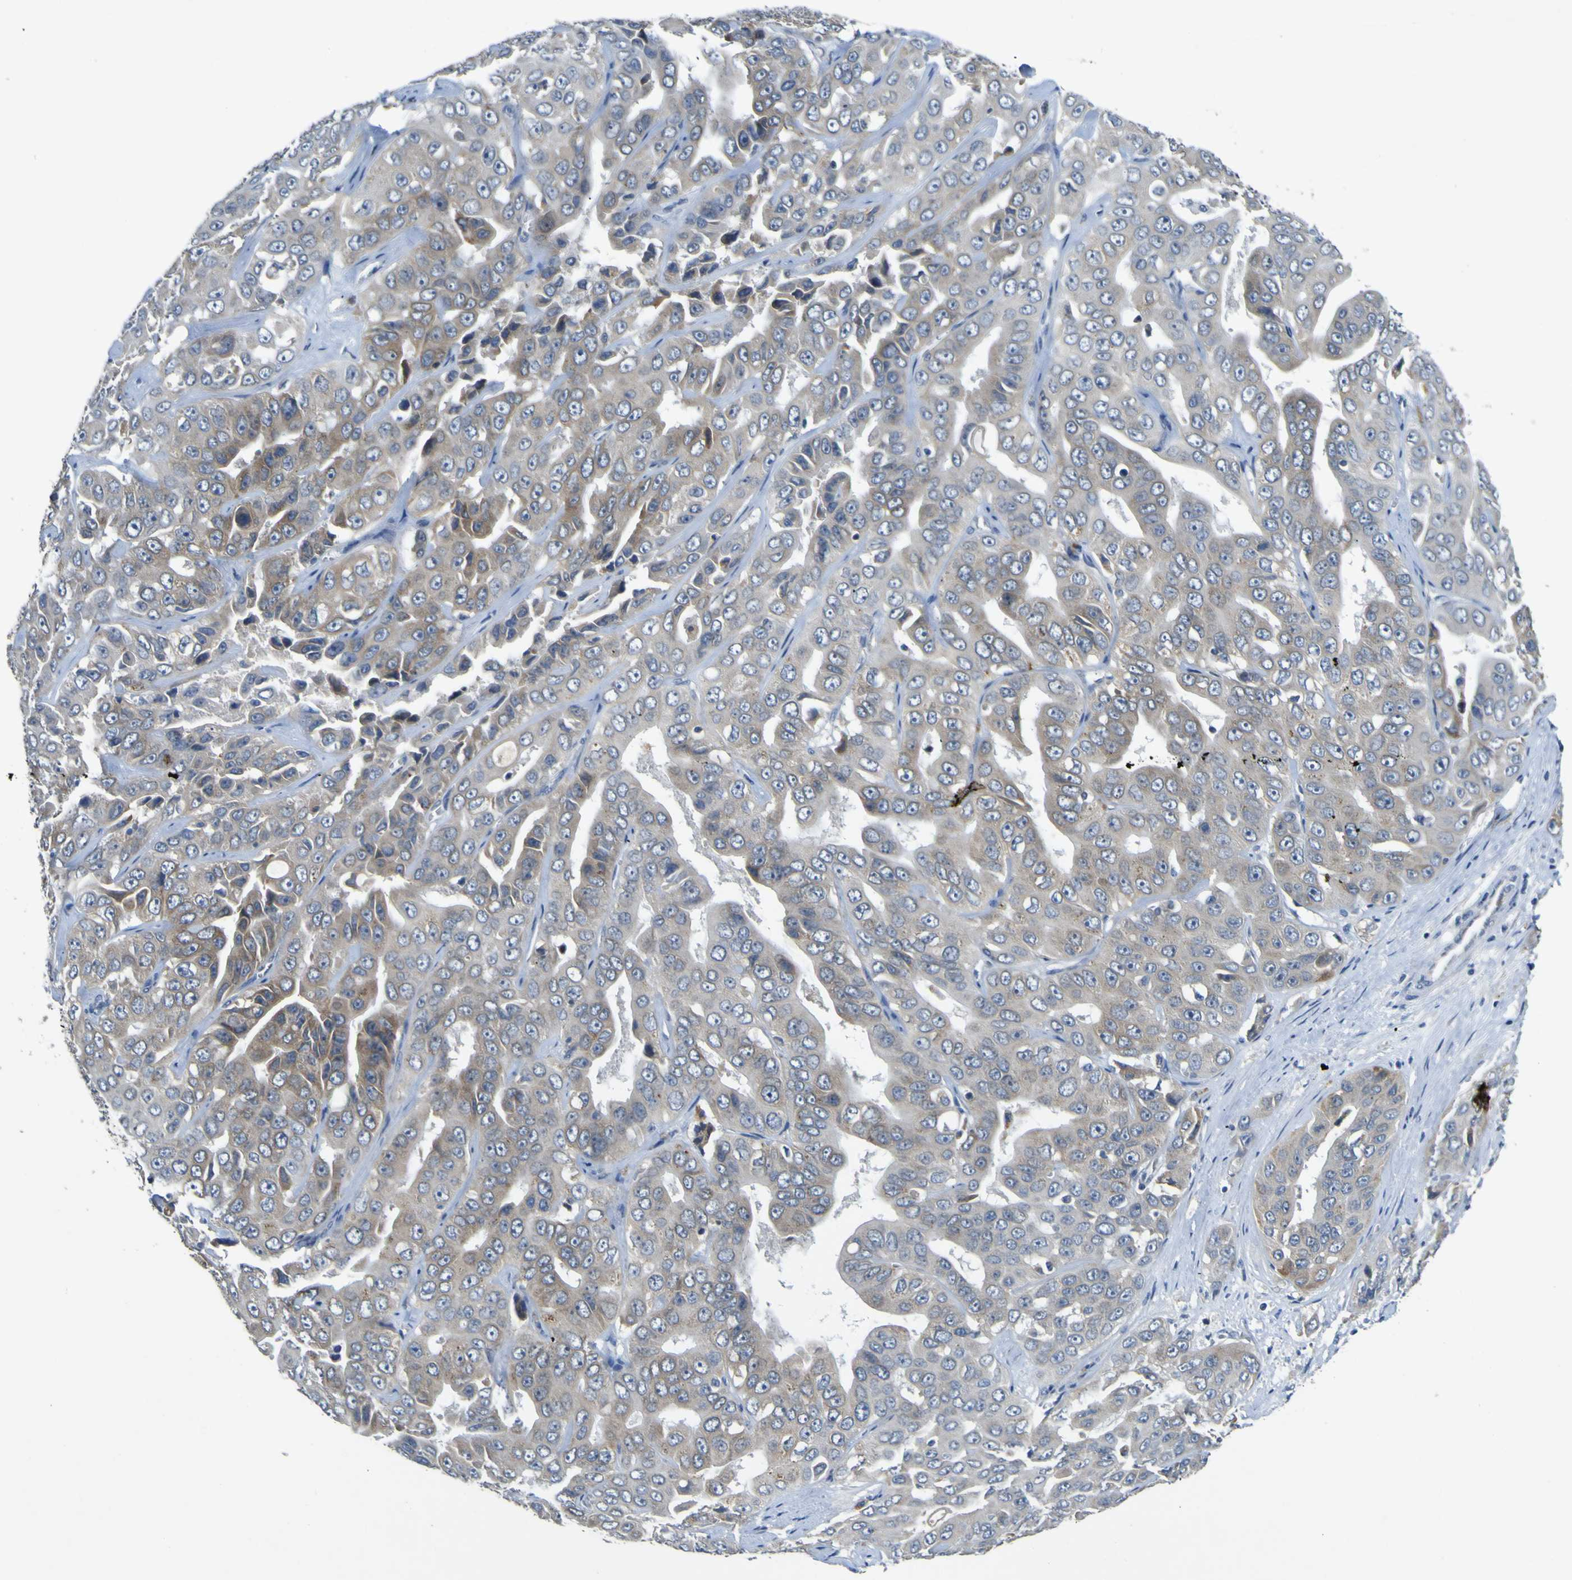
{"staining": {"intensity": "weak", "quantity": "<25%", "location": "cytoplasmic/membranous"}, "tissue": "liver cancer", "cell_type": "Tumor cells", "image_type": "cancer", "snomed": [{"axis": "morphology", "description": "Cholangiocarcinoma"}, {"axis": "topography", "description": "Liver"}], "caption": "A high-resolution histopathology image shows IHC staining of liver cholangiocarcinoma, which demonstrates no significant positivity in tumor cells.", "gene": "LDLR", "patient": {"sex": "female", "age": 52}}